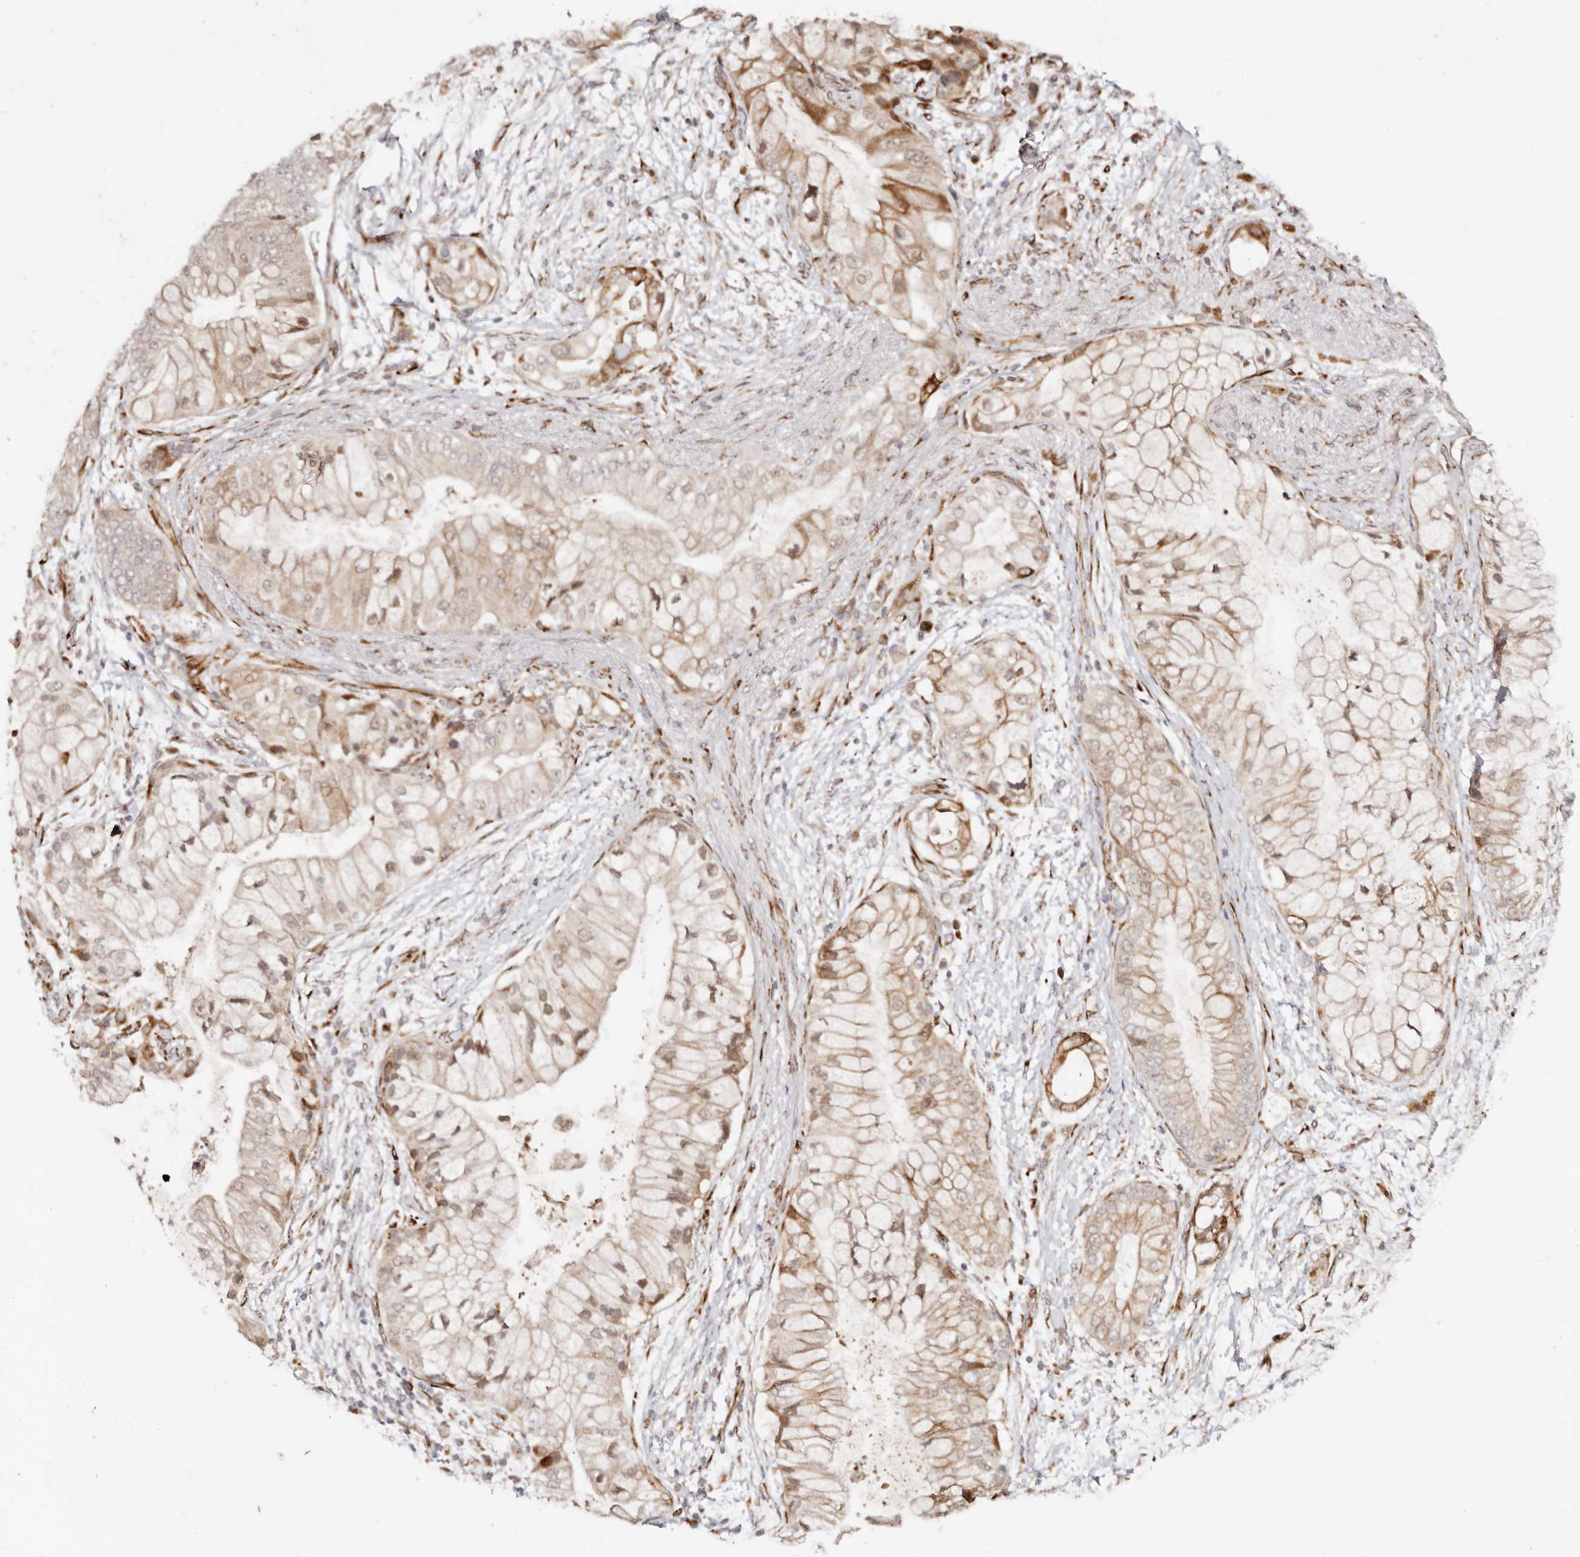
{"staining": {"intensity": "moderate", "quantity": ">75%", "location": "cytoplasmic/membranous,nuclear"}, "tissue": "pancreatic cancer", "cell_type": "Tumor cells", "image_type": "cancer", "snomed": [{"axis": "morphology", "description": "Adenocarcinoma, NOS"}, {"axis": "topography", "description": "Pancreas"}], "caption": "Adenocarcinoma (pancreatic) tissue demonstrates moderate cytoplasmic/membranous and nuclear staining in approximately >75% of tumor cells, visualized by immunohistochemistry.", "gene": "BCL2L15", "patient": {"sex": "male", "age": 53}}